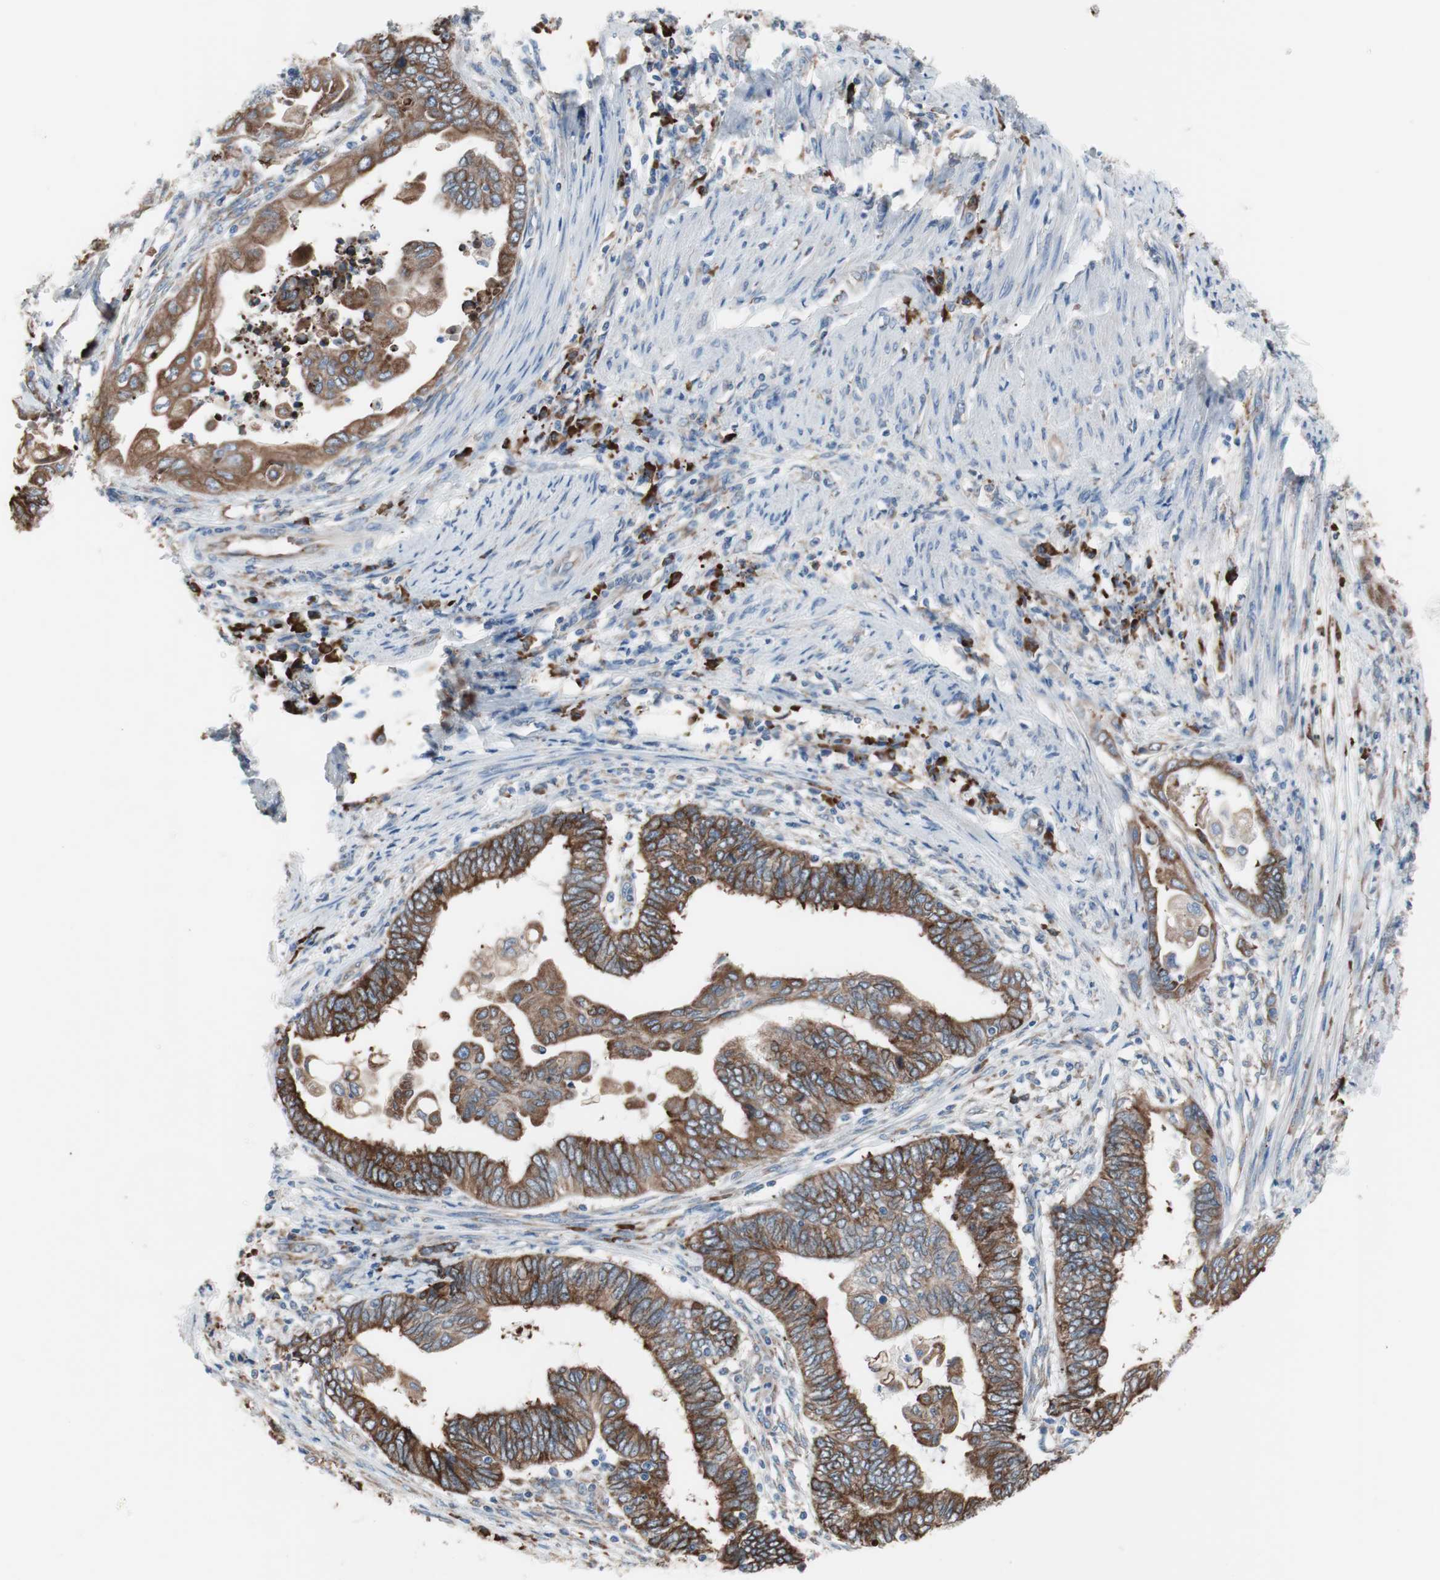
{"staining": {"intensity": "moderate", "quantity": ">75%", "location": "cytoplasmic/membranous"}, "tissue": "endometrial cancer", "cell_type": "Tumor cells", "image_type": "cancer", "snomed": [{"axis": "morphology", "description": "Adenocarcinoma, NOS"}, {"axis": "topography", "description": "Uterus"}, {"axis": "topography", "description": "Endometrium"}], "caption": "The micrograph shows a brown stain indicating the presence of a protein in the cytoplasmic/membranous of tumor cells in endometrial adenocarcinoma.", "gene": "SLC27A4", "patient": {"sex": "female", "age": 70}}